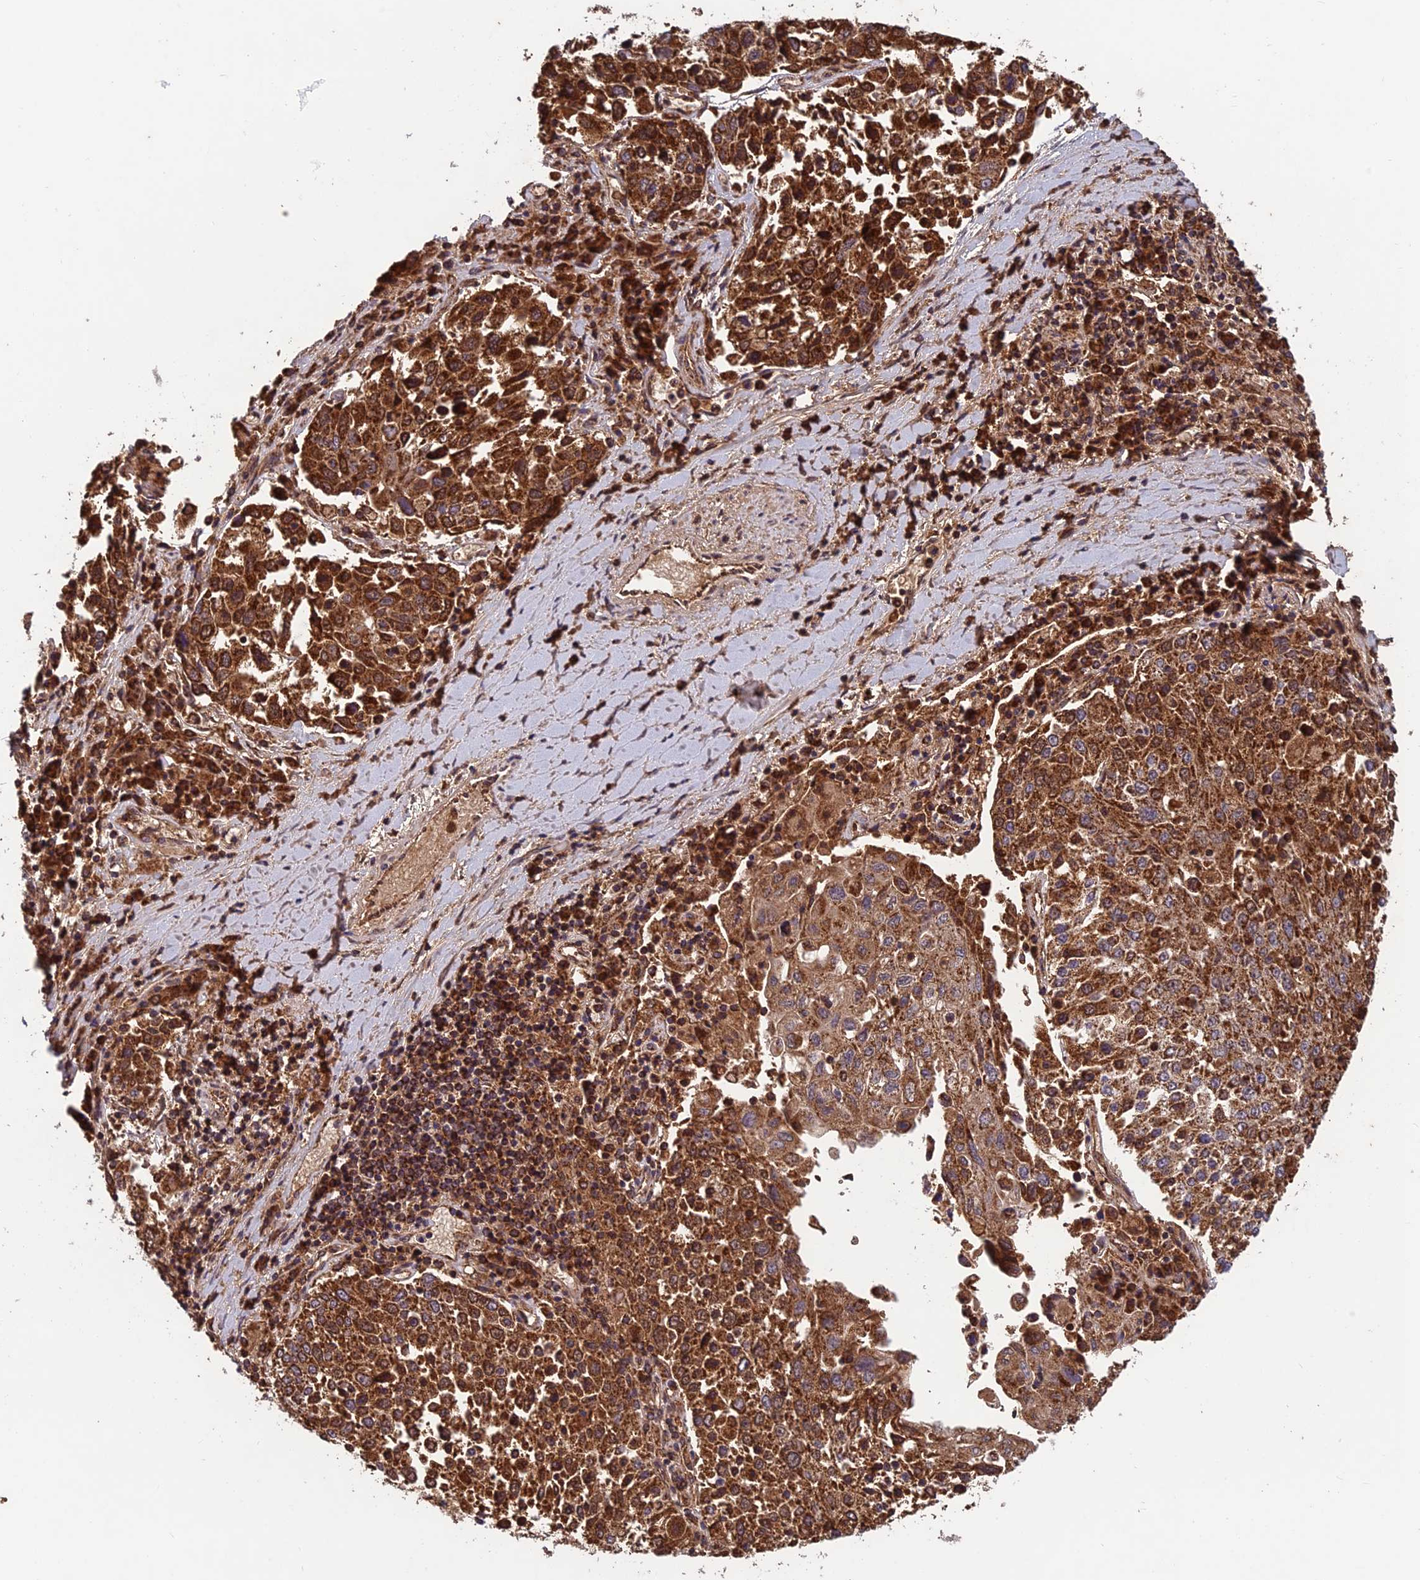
{"staining": {"intensity": "strong", "quantity": ">75%", "location": "cytoplasmic/membranous"}, "tissue": "lung cancer", "cell_type": "Tumor cells", "image_type": "cancer", "snomed": [{"axis": "morphology", "description": "Squamous cell carcinoma, NOS"}, {"axis": "topography", "description": "Lung"}], "caption": "Immunohistochemical staining of human lung cancer (squamous cell carcinoma) exhibits high levels of strong cytoplasmic/membranous protein expression in approximately >75% of tumor cells.", "gene": "CCDC15", "patient": {"sex": "male", "age": 65}}